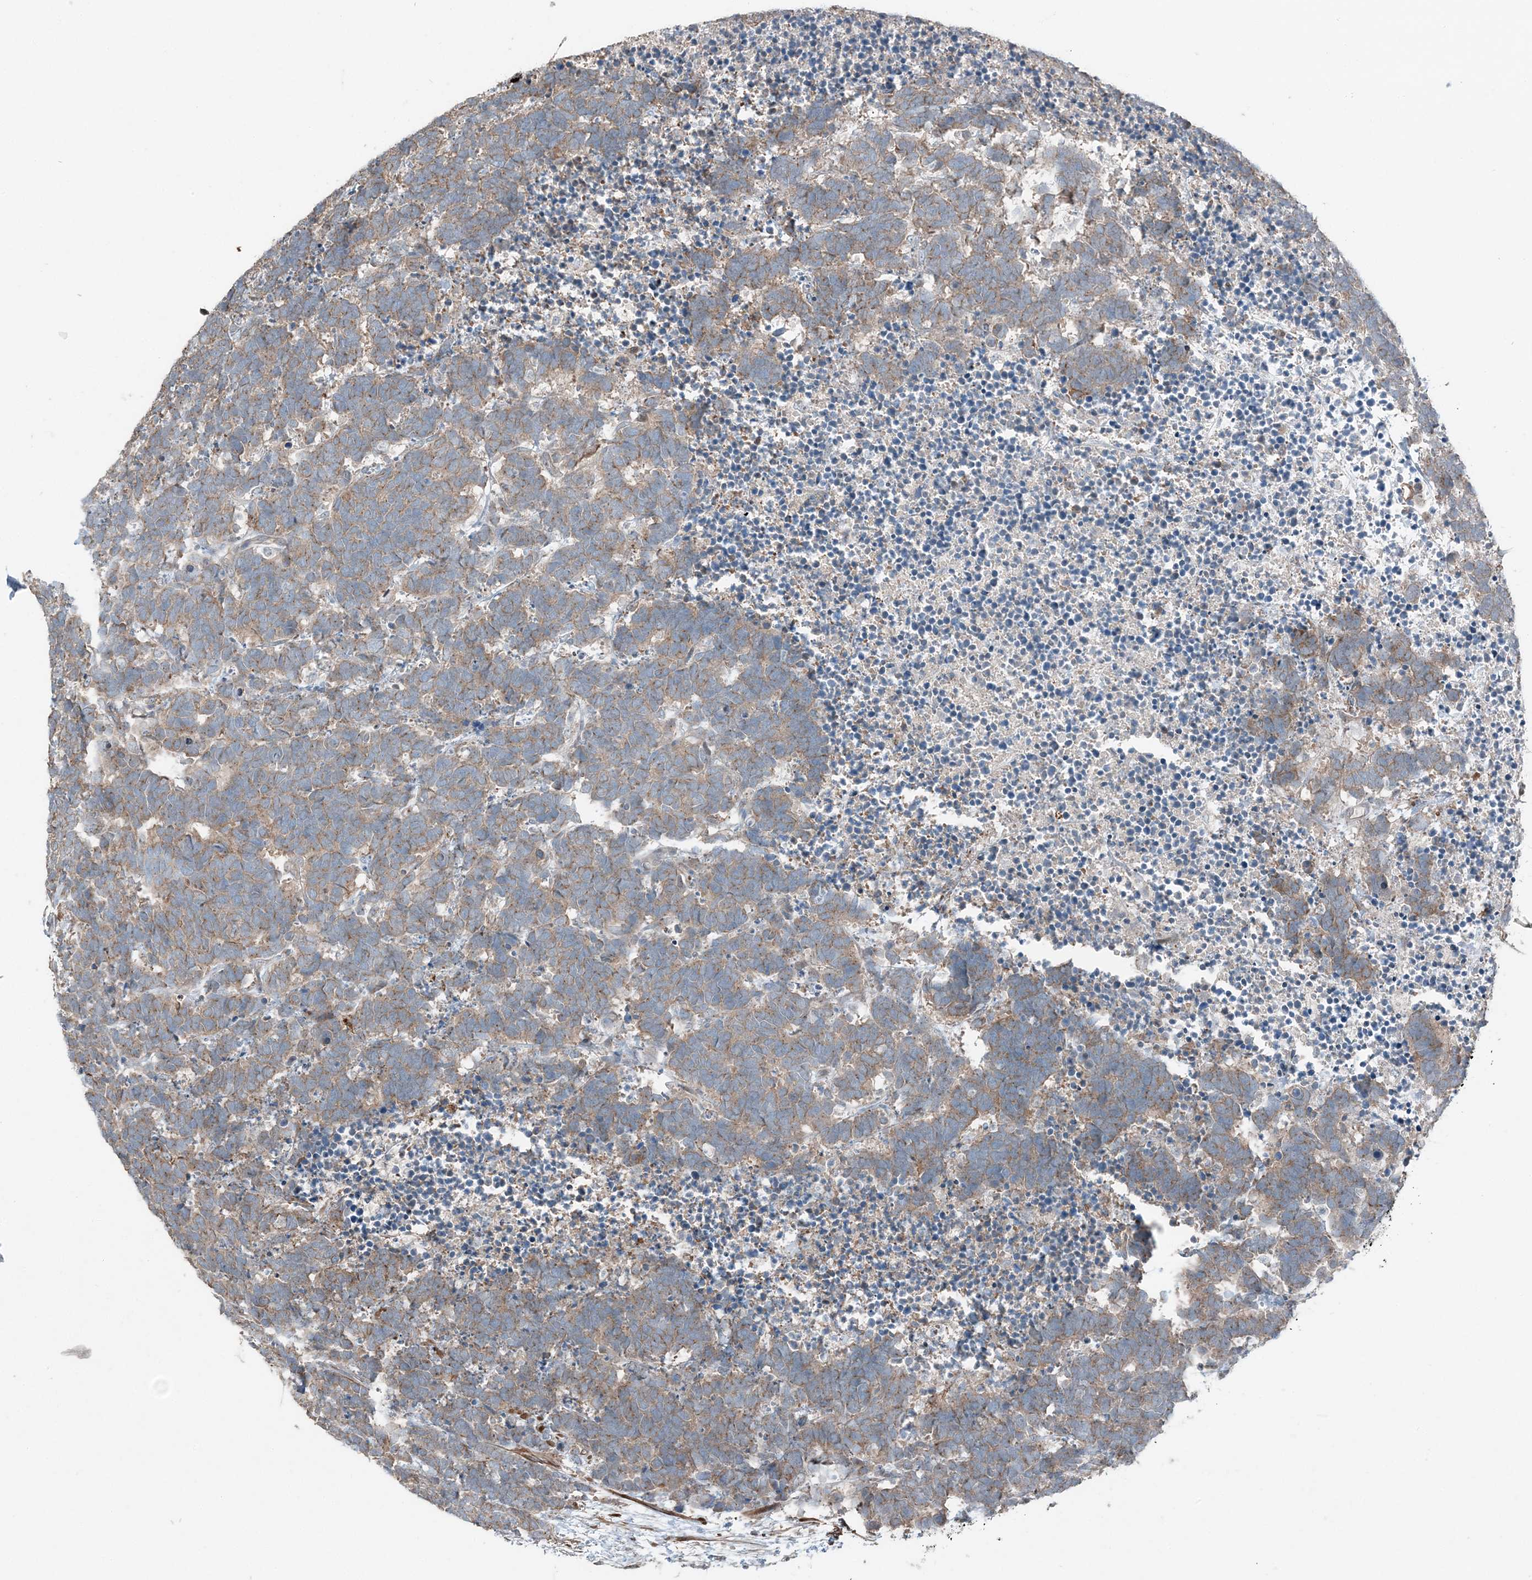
{"staining": {"intensity": "moderate", "quantity": "25%-75%", "location": "cytoplasmic/membranous"}, "tissue": "carcinoid", "cell_type": "Tumor cells", "image_type": "cancer", "snomed": [{"axis": "morphology", "description": "Carcinoma, NOS"}, {"axis": "morphology", "description": "Carcinoid, malignant, NOS"}, {"axis": "topography", "description": "Urinary bladder"}], "caption": "Immunohistochemistry of human malignant carcinoid demonstrates medium levels of moderate cytoplasmic/membranous staining in approximately 25%-75% of tumor cells.", "gene": "KY", "patient": {"sex": "male", "age": 57}}